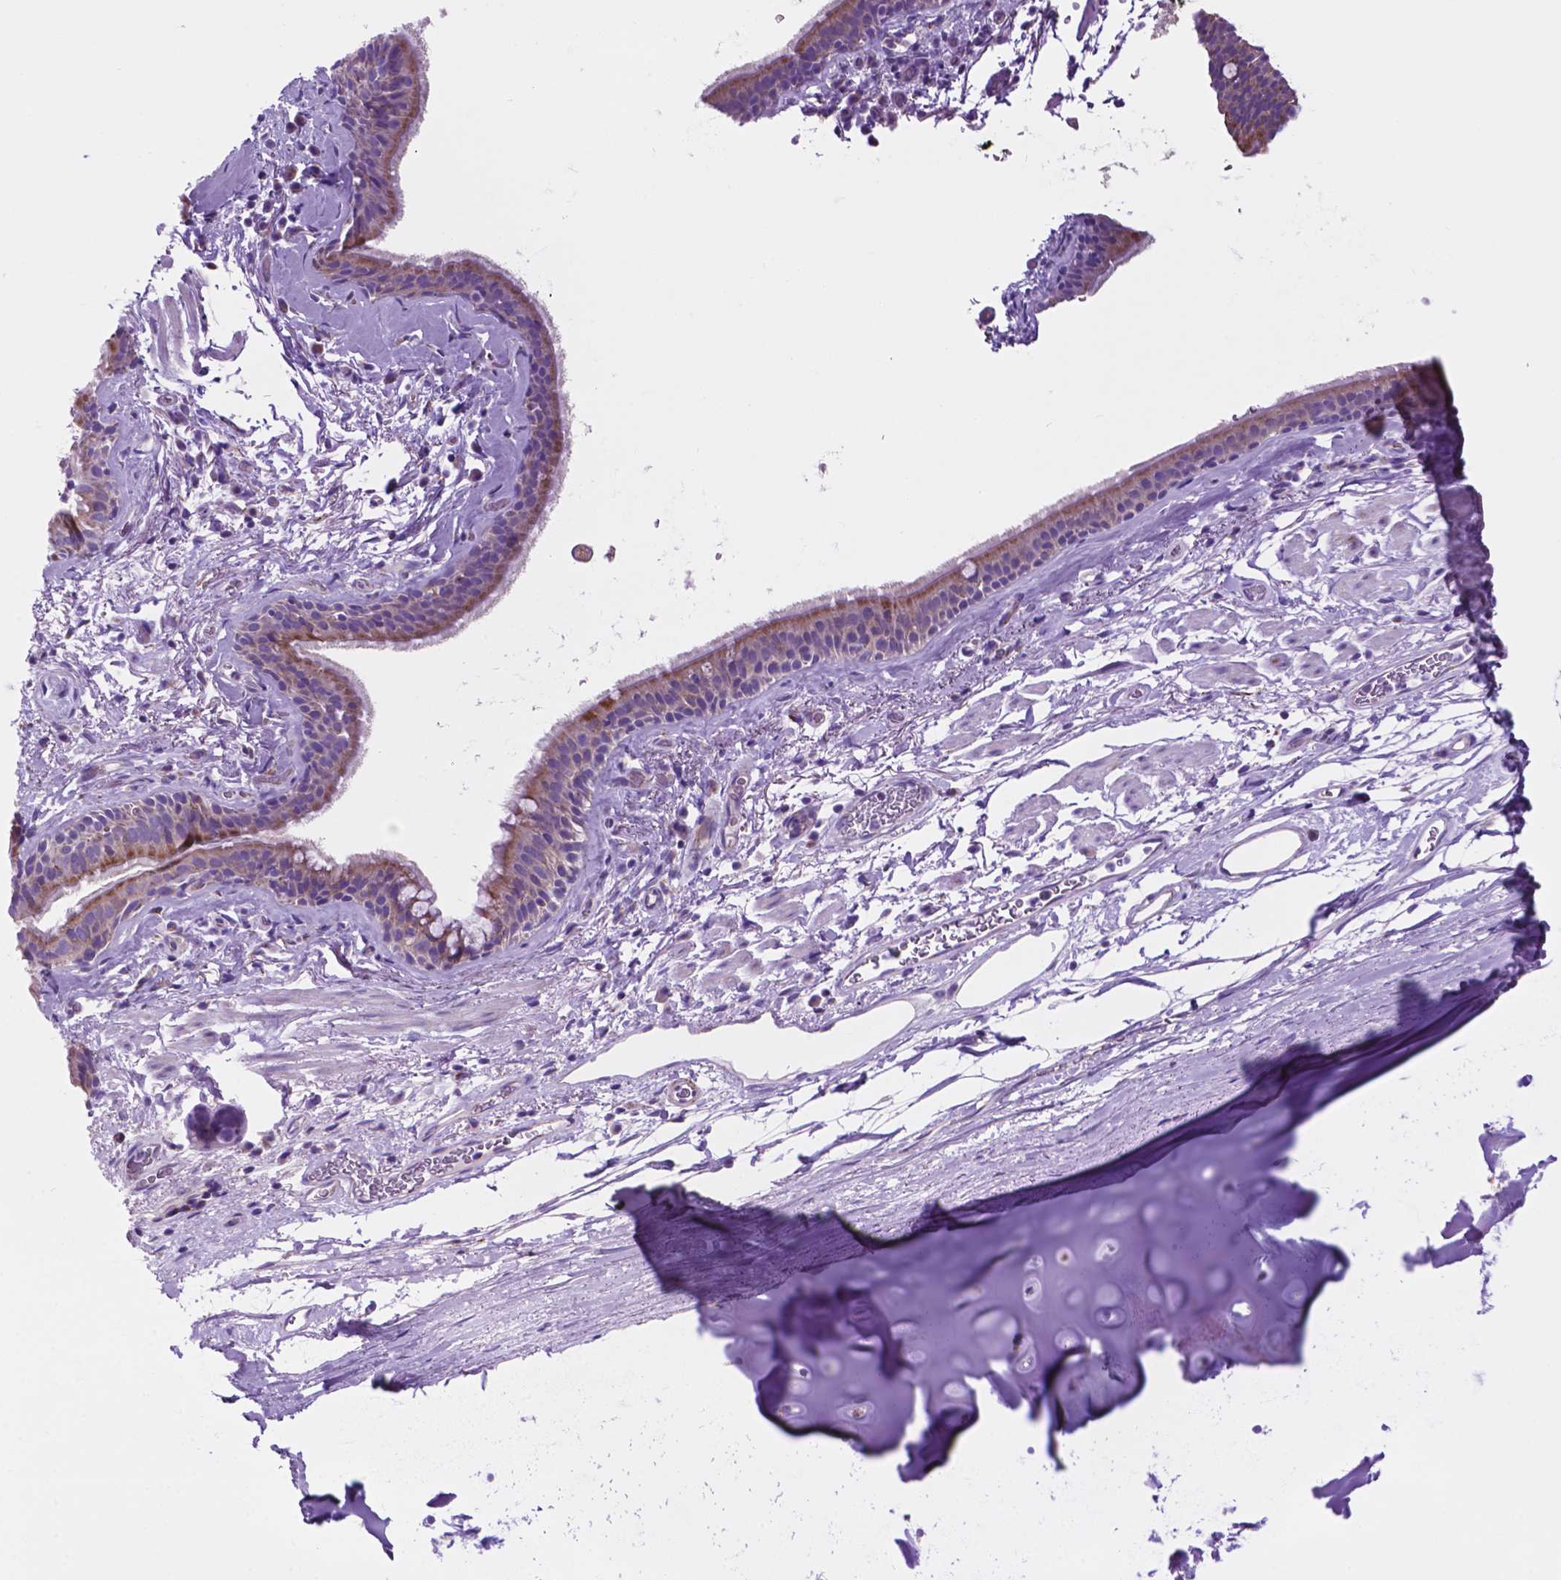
{"staining": {"intensity": "moderate", "quantity": "25%-75%", "location": "cytoplasmic/membranous"}, "tissue": "bronchus", "cell_type": "Respiratory epithelial cells", "image_type": "normal", "snomed": [{"axis": "morphology", "description": "Normal tissue, NOS"}, {"axis": "topography", "description": "Cartilage tissue"}, {"axis": "topography", "description": "Bronchus"}], "caption": "High-power microscopy captured an immunohistochemistry micrograph of benign bronchus, revealing moderate cytoplasmic/membranous expression in about 25%-75% of respiratory epithelial cells. (DAB IHC with brightfield microscopy, high magnification).", "gene": "TMEM121B", "patient": {"sex": "male", "age": 58}}